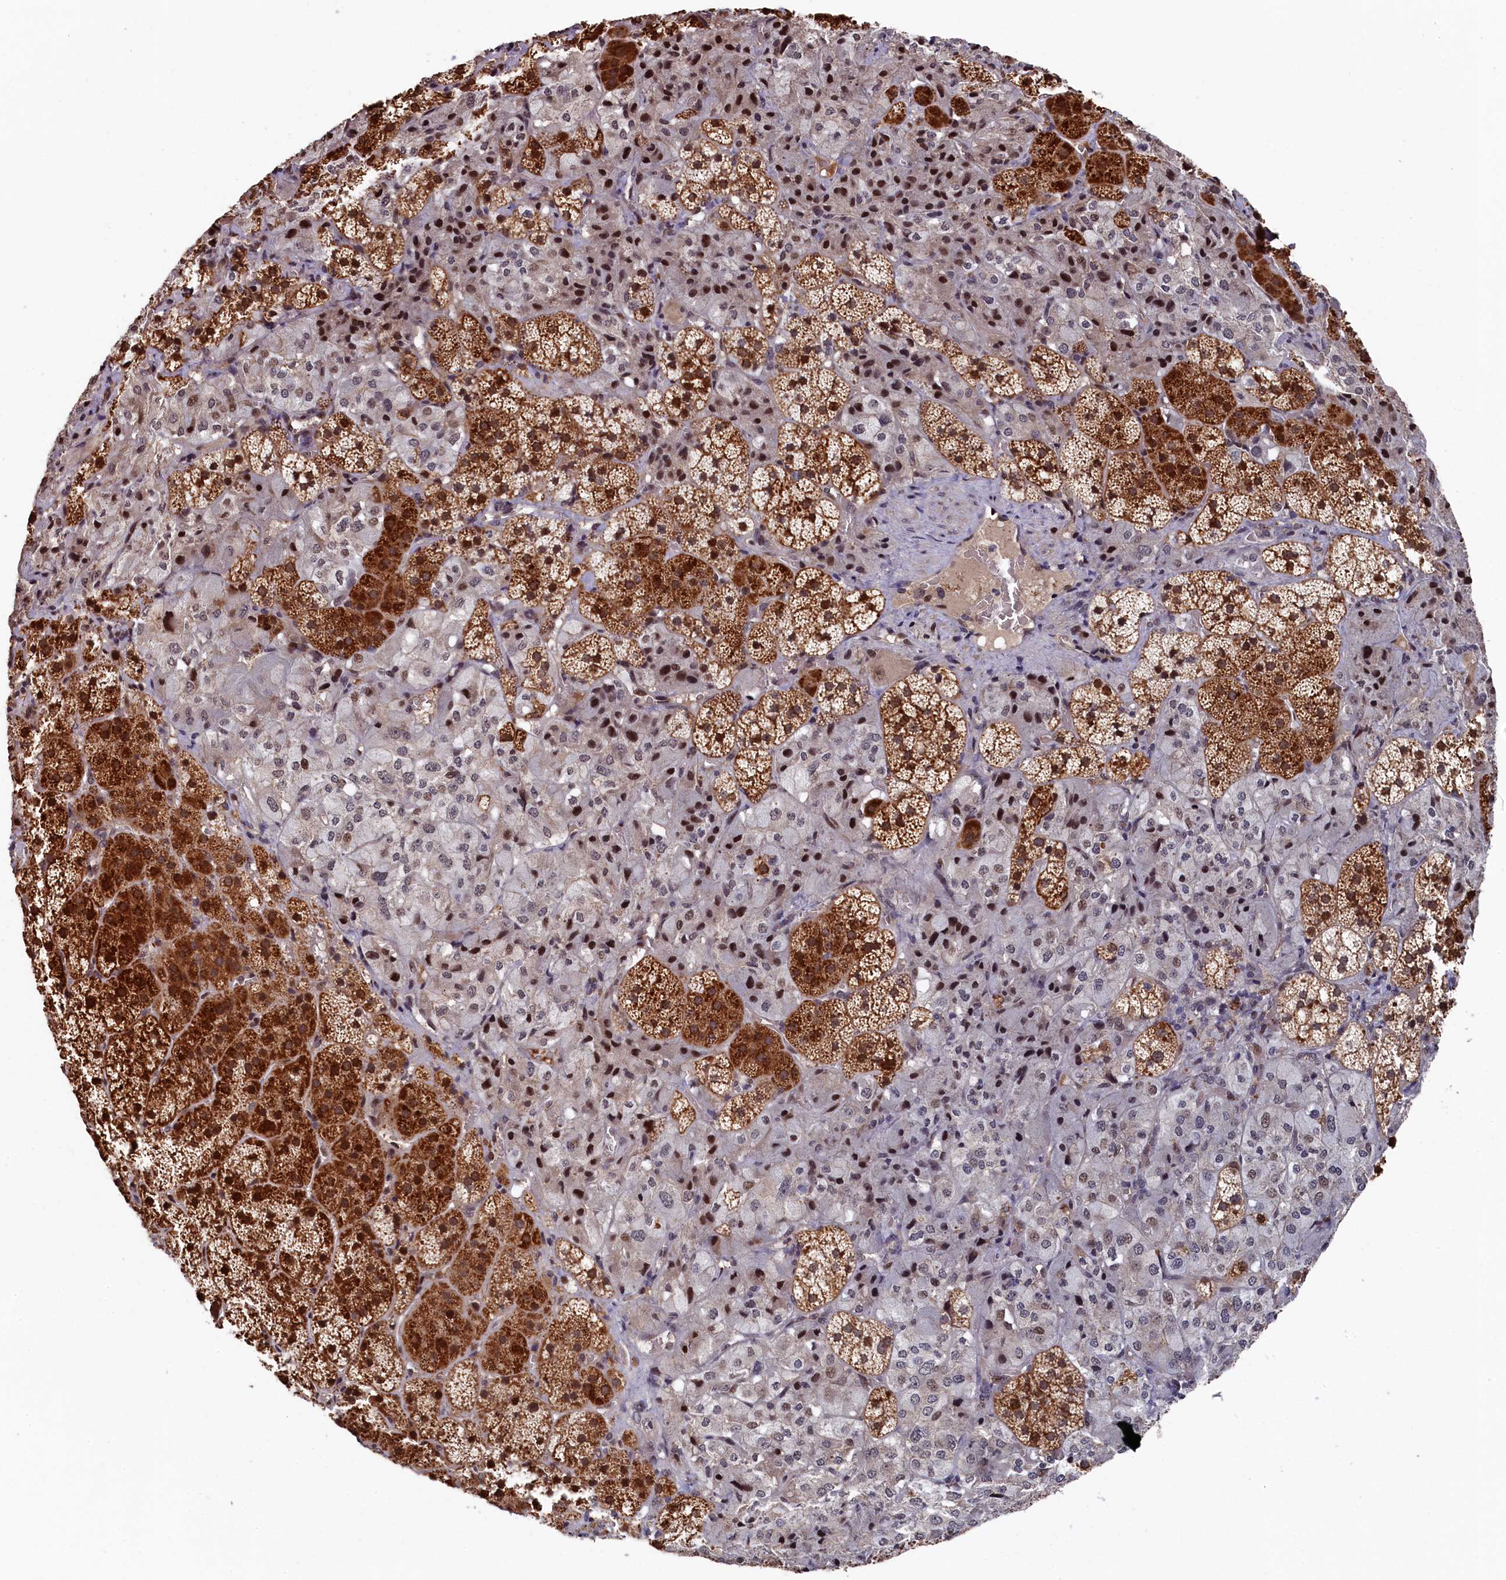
{"staining": {"intensity": "strong", "quantity": "25%-75%", "location": "cytoplasmic/membranous,nuclear"}, "tissue": "adrenal gland", "cell_type": "Glandular cells", "image_type": "normal", "snomed": [{"axis": "morphology", "description": "Normal tissue, NOS"}, {"axis": "topography", "description": "Adrenal gland"}], "caption": "A micrograph of human adrenal gland stained for a protein exhibits strong cytoplasmic/membranous,nuclear brown staining in glandular cells.", "gene": "CLPX", "patient": {"sex": "female", "age": 44}}